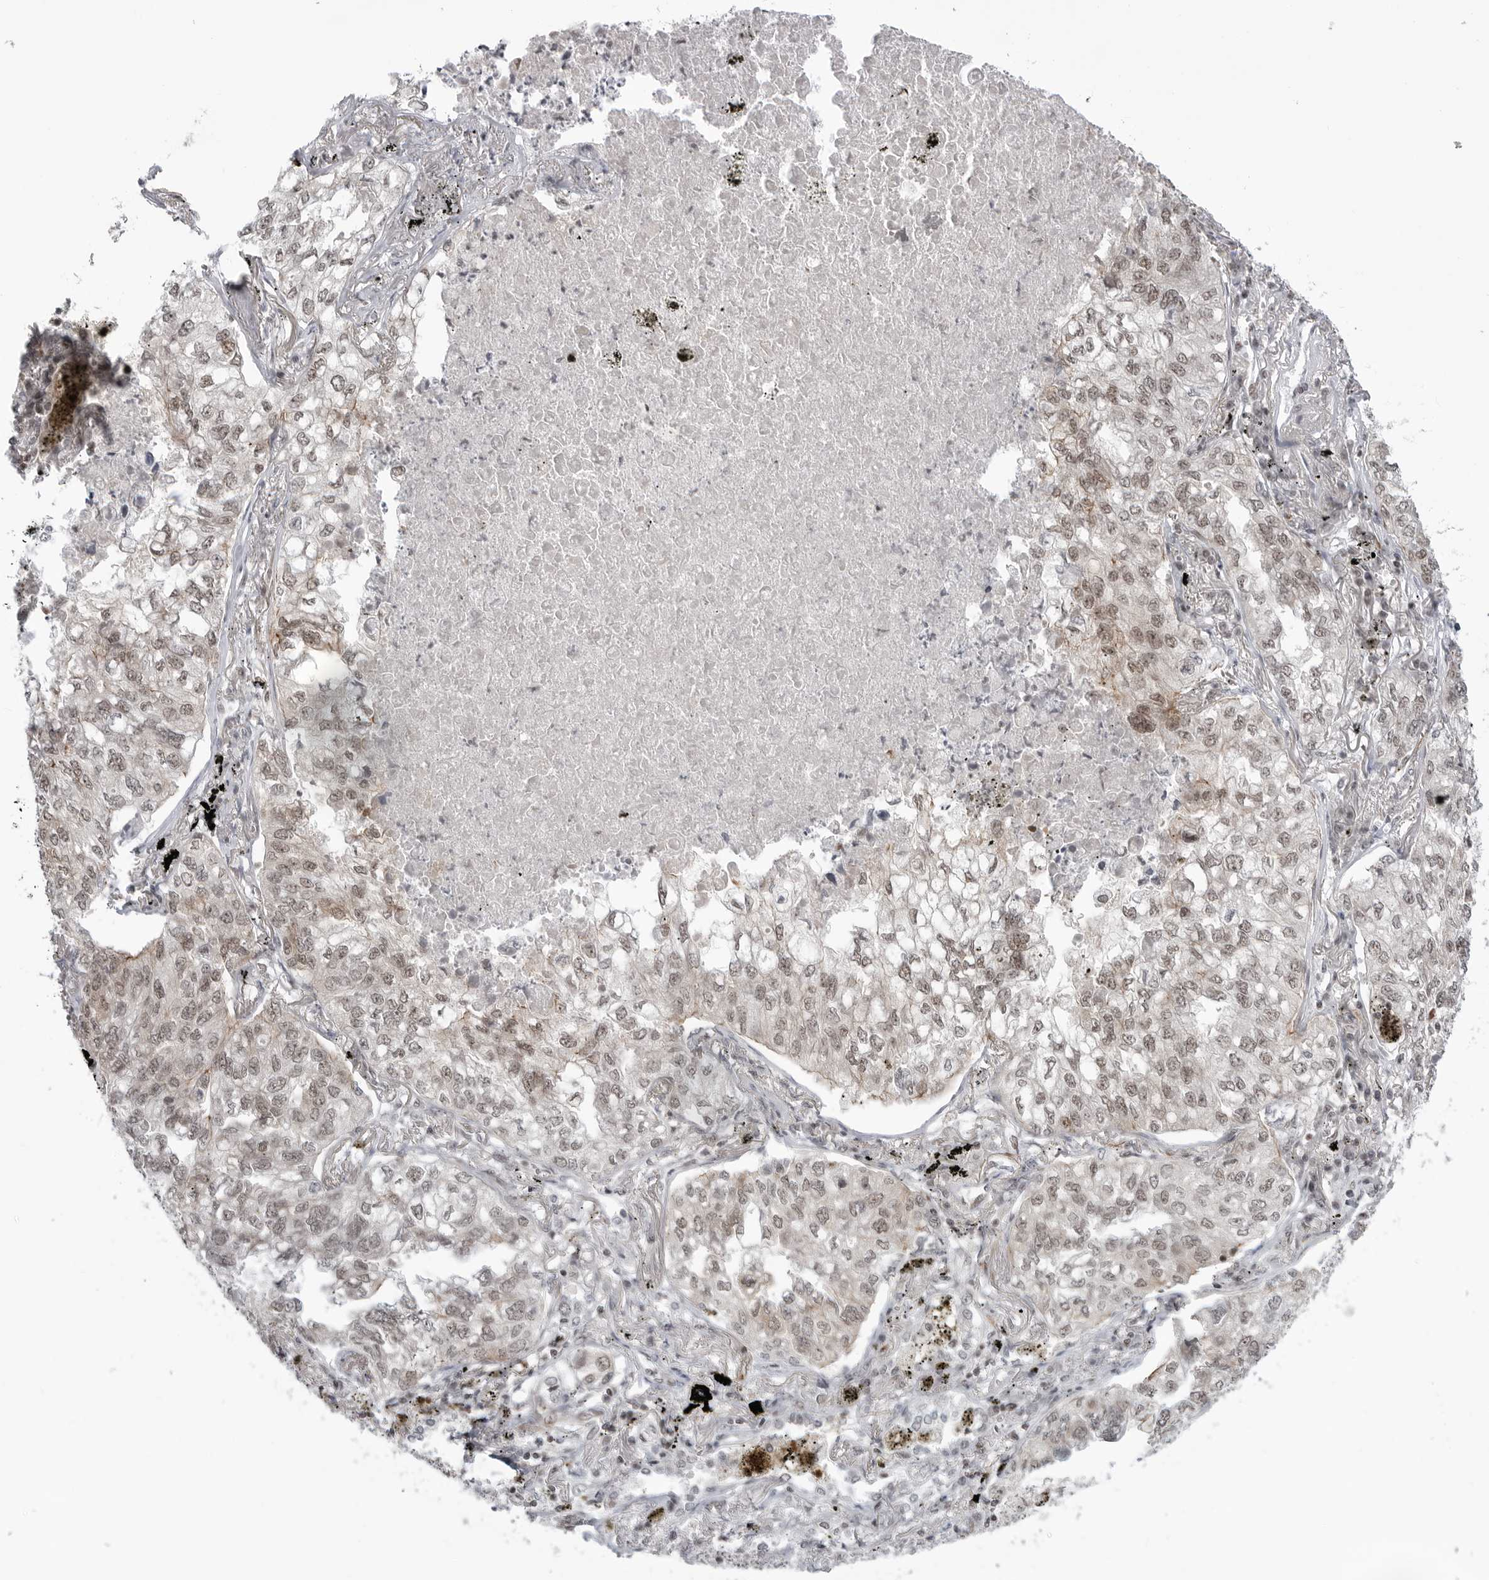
{"staining": {"intensity": "weak", "quantity": ">75%", "location": "cytoplasmic/membranous,nuclear"}, "tissue": "lung cancer", "cell_type": "Tumor cells", "image_type": "cancer", "snomed": [{"axis": "morphology", "description": "Adenocarcinoma, NOS"}, {"axis": "topography", "description": "Lung"}], "caption": "A brown stain highlights weak cytoplasmic/membranous and nuclear expression of a protein in lung cancer tumor cells.", "gene": "TRIM66", "patient": {"sex": "male", "age": 65}}